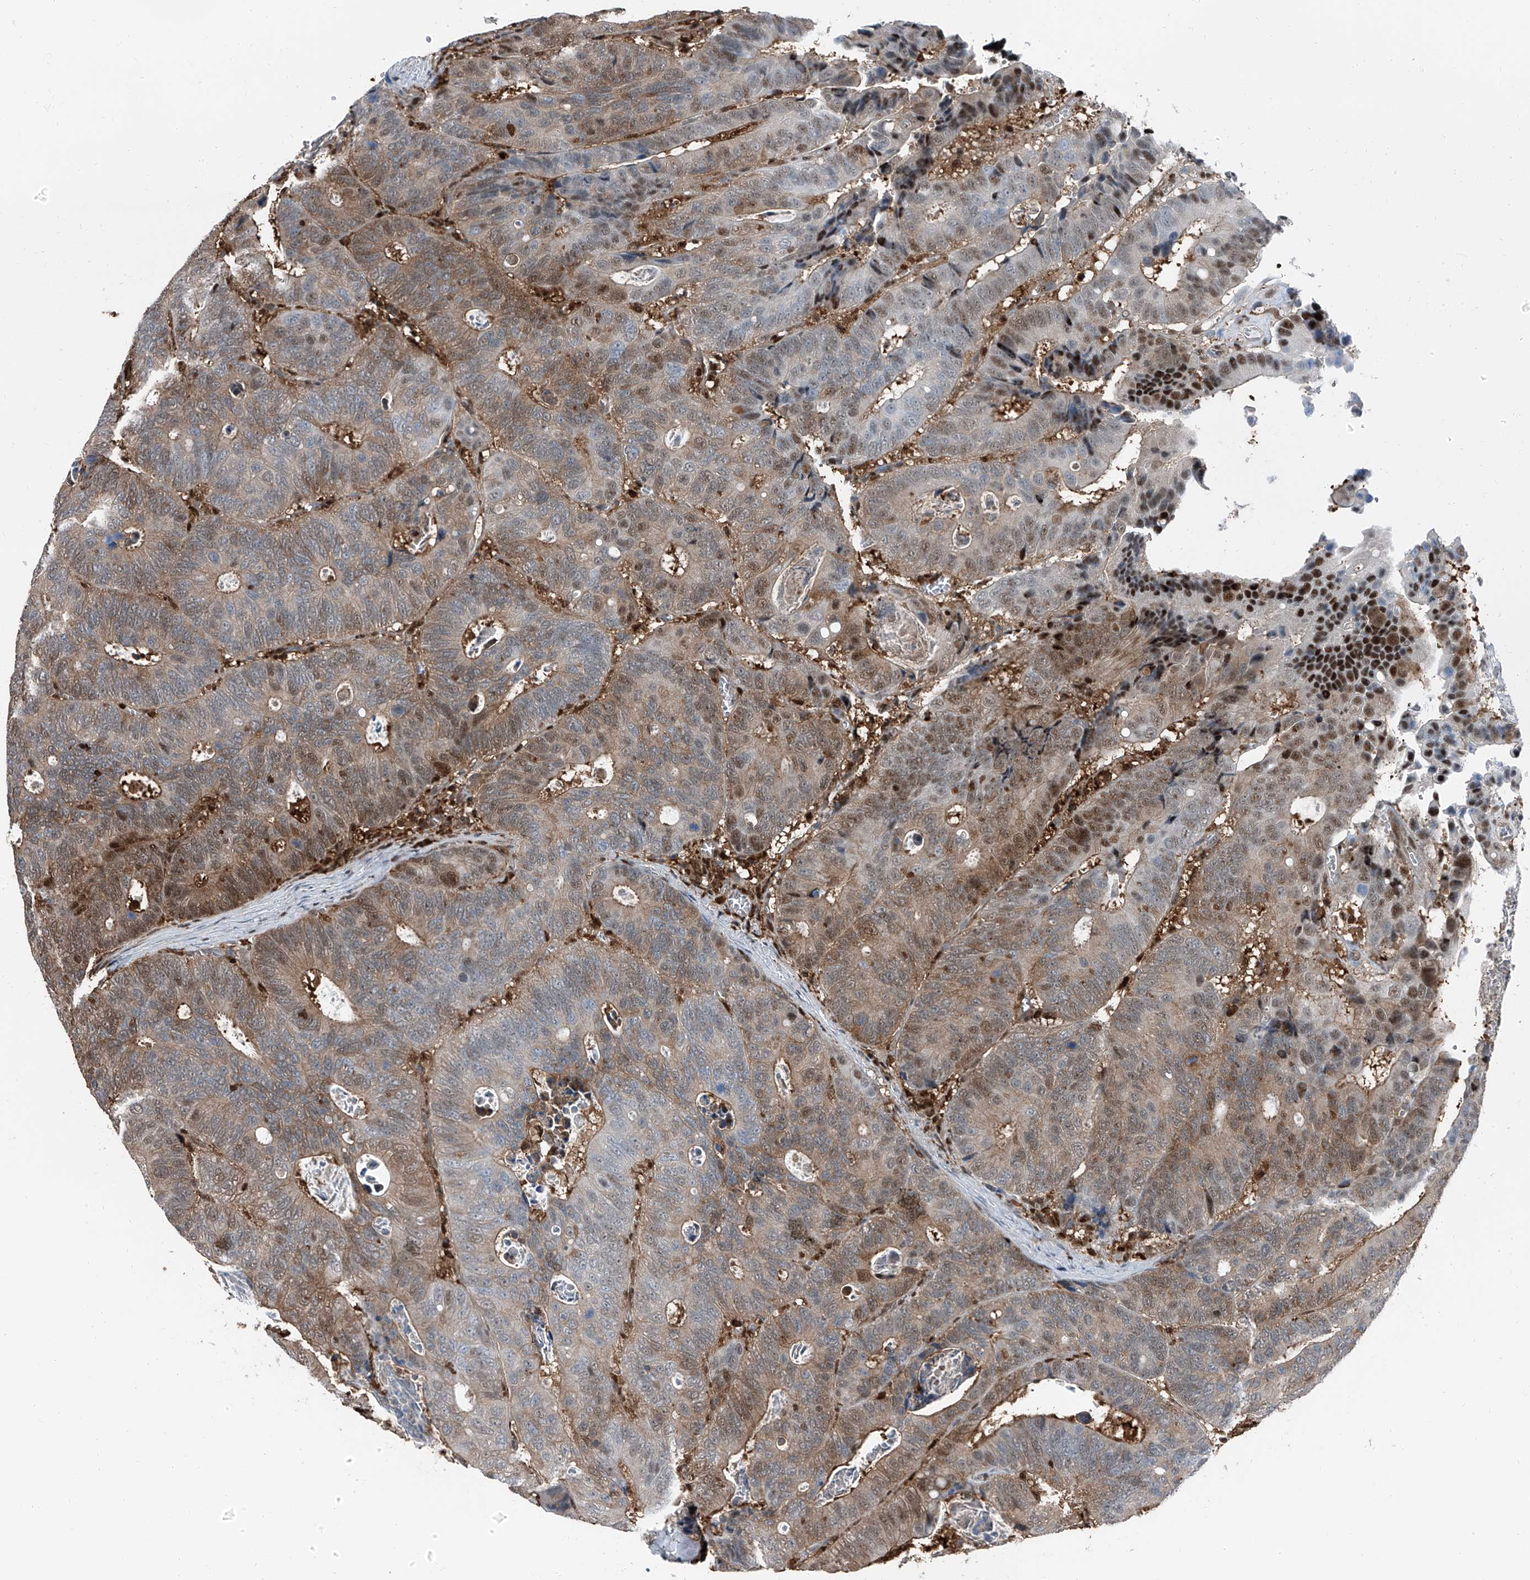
{"staining": {"intensity": "moderate", "quantity": ">75%", "location": "cytoplasmic/membranous,nuclear"}, "tissue": "colorectal cancer", "cell_type": "Tumor cells", "image_type": "cancer", "snomed": [{"axis": "morphology", "description": "Inflammation, NOS"}, {"axis": "morphology", "description": "Adenocarcinoma, NOS"}, {"axis": "topography", "description": "Colon"}], "caption": "Colorectal cancer (adenocarcinoma) tissue shows moderate cytoplasmic/membranous and nuclear expression in approximately >75% of tumor cells", "gene": "PSMB10", "patient": {"sex": "male", "age": 72}}